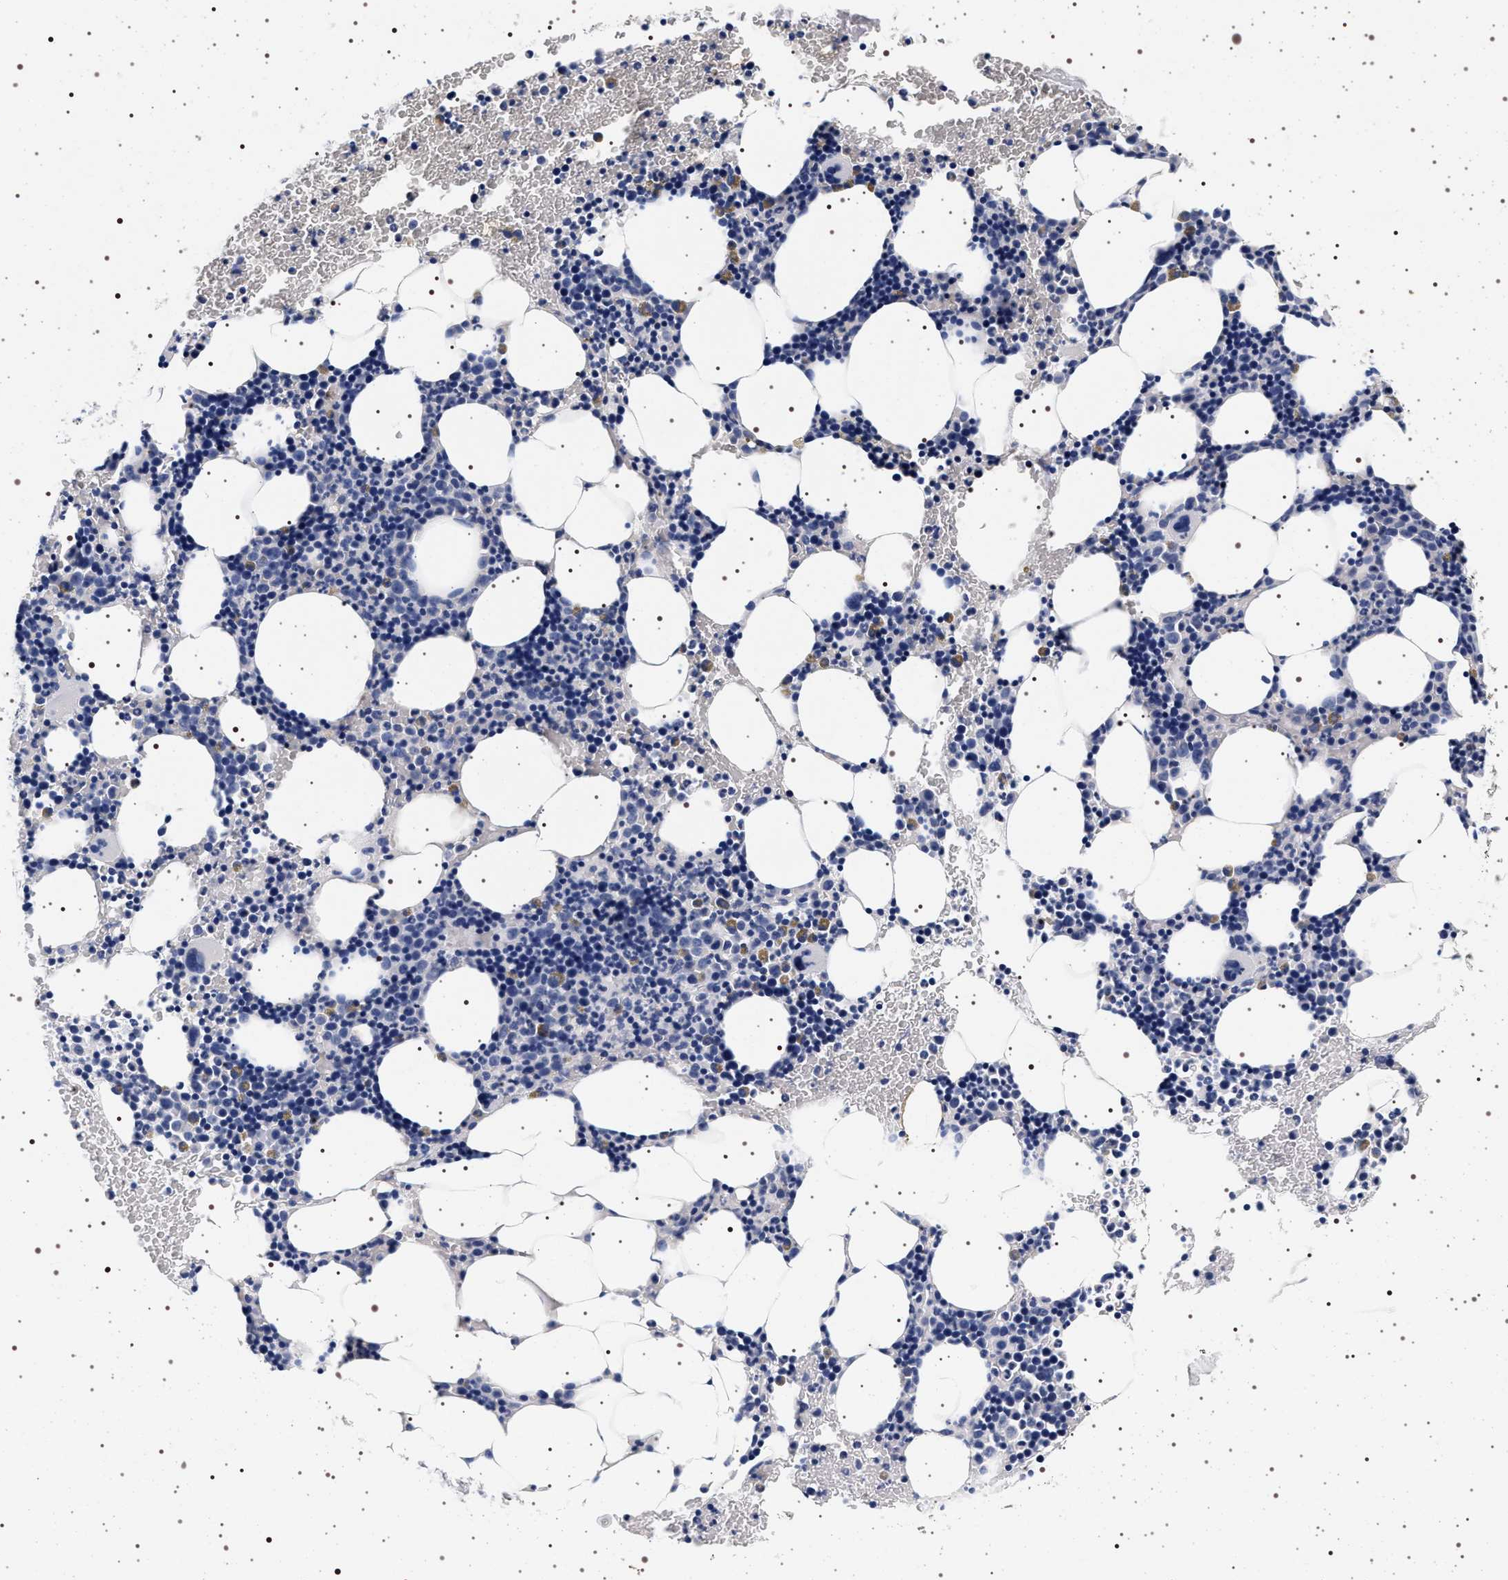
{"staining": {"intensity": "negative", "quantity": "none", "location": "none"}, "tissue": "bone marrow", "cell_type": "Hematopoietic cells", "image_type": "normal", "snomed": [{"axis": "morphology", "description": "Normal tissue, NOS"}, {"axis": "morphology", "description": "Inflammation, NOS"}, {"axis": "topography", "description": "Bone marrow"}], "caption": "DAB (3,3'-diaminobenzidine) immunohistochemical staining of unremarkable human bone marrow exhibits no significant staining in hematopoietic cells. Nuclei are stained in blue.", "gene": "SYN1", "patient": {"sex": "female", "age": 70}}